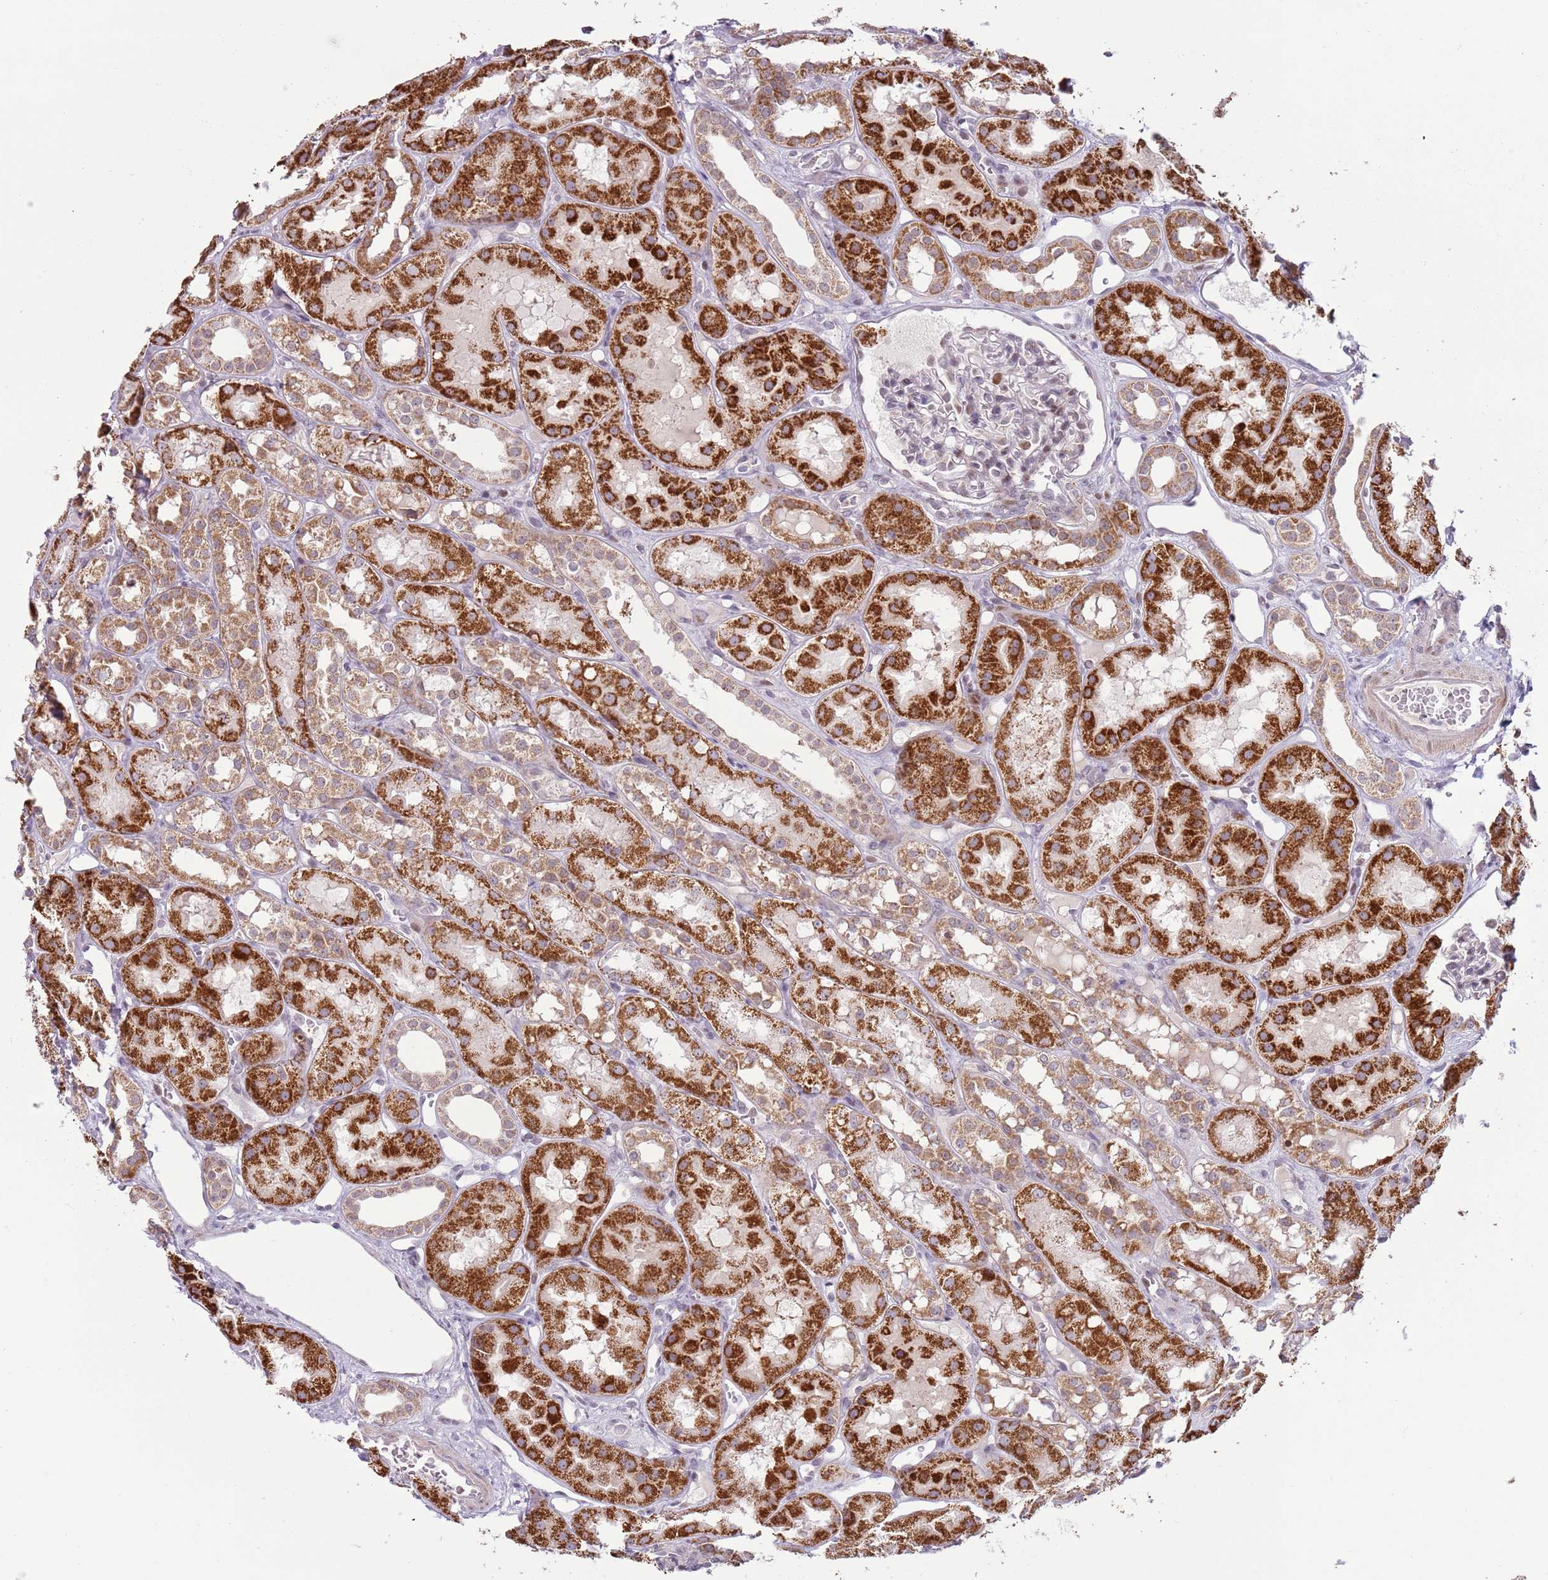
{"staining": {"intensity": "moderate", "quantity": "<25%", "location": "nuclear"}, "tissue": "kidney", "cell_type": "Cells in glomeruli", "image_type": "normal", "snomed": [{"axis": "morphology", "description": "Normal tissue, NOS"}, {"axis": "topography", "description": "Kidney"}], "caption": "This is an image of immunohistochemistry staining of normal kidney, which shows moderate staining in the nuclear of cells in glomeruli.", "gene": "MLLT11", "patient": {"sex": "male", "age": 16}}